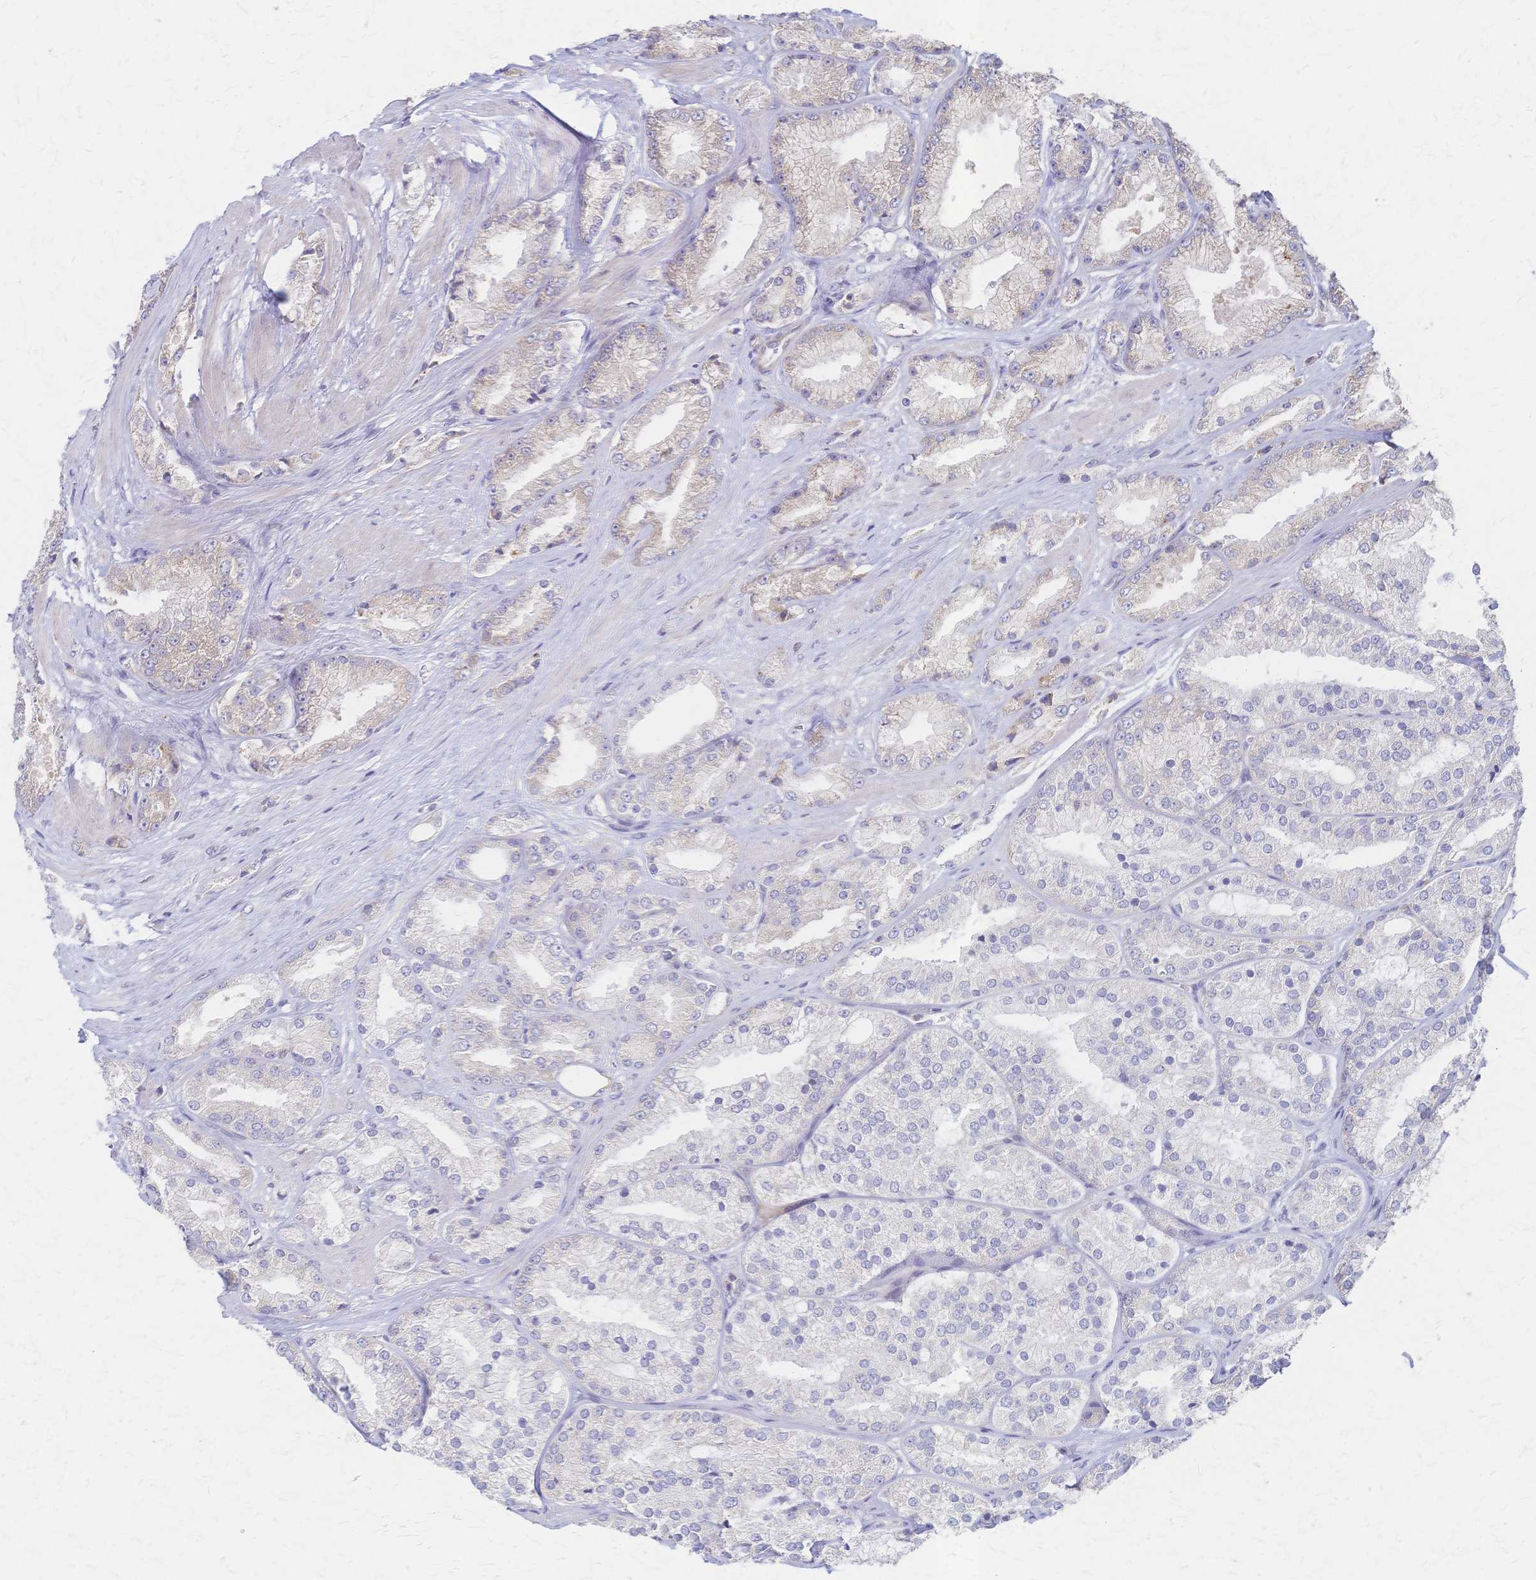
{"staining": {"intensity": "weak", "quantity": "25%-75%", "location": "cytoplasmic/membranous"}, "tissue": "prostate cancer", "cell_type": "Tumor cells", "image_type": "cancer", "snomed": [{"axis": "morphology", "description": "Adenocarcinoma, High grade"}, {"axis": "topography", "description": "Prostate"}], "caption": "Immunohistochemical staining of human adenocarcinoma (high-grade) (prostate) demonstrates low levels of weak cytoplasmic/membranous expression in about 25%-75% of tumor cells. The staining is performed using DAB brown chromogen to label protein expression. The nuclei are counter-stained blue using hematoxylin.", "gene": "CYB5A", "patient": {"sex": "male", "age": 68}}